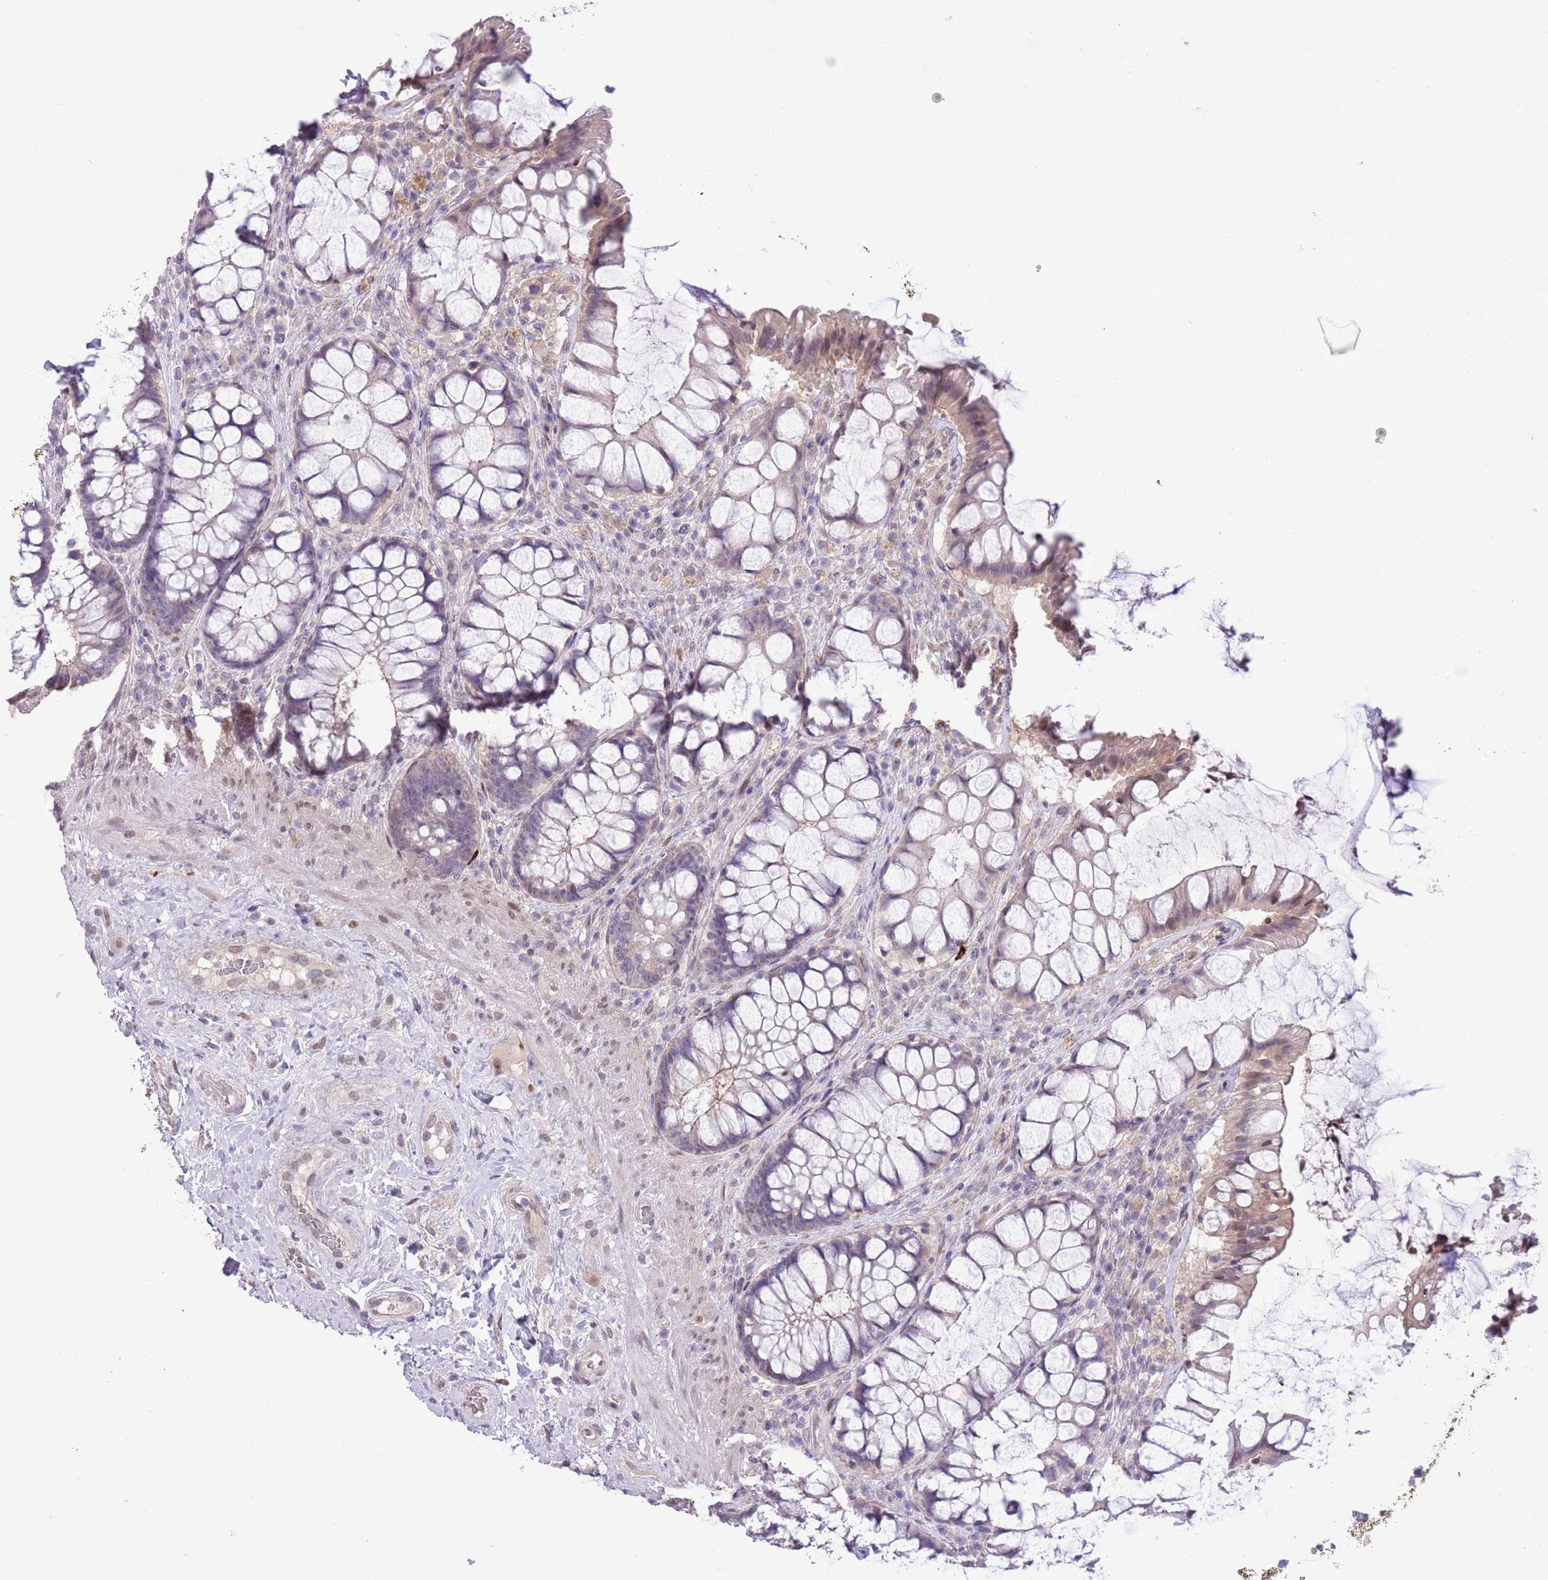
{"staining": {"intensity": "strong", "quantity": "<25%", "location": "nuclear"}, "tissue": "rectum", "cell_type": "Glandular cells", "image_type": "normal", "snomed": [{"axis": "morphology", "description": "Normal tissue, NOS"}, {"axis": "topography", "description": "Rectum"}], "caption": "Strong nuclear expression for a protein is seen in about <25% of glandular cells of unremarkable rectum using immunohistochemistry (IHC).", "gene": "CCND2", "patient": {"sex": "female", "age": 58}}